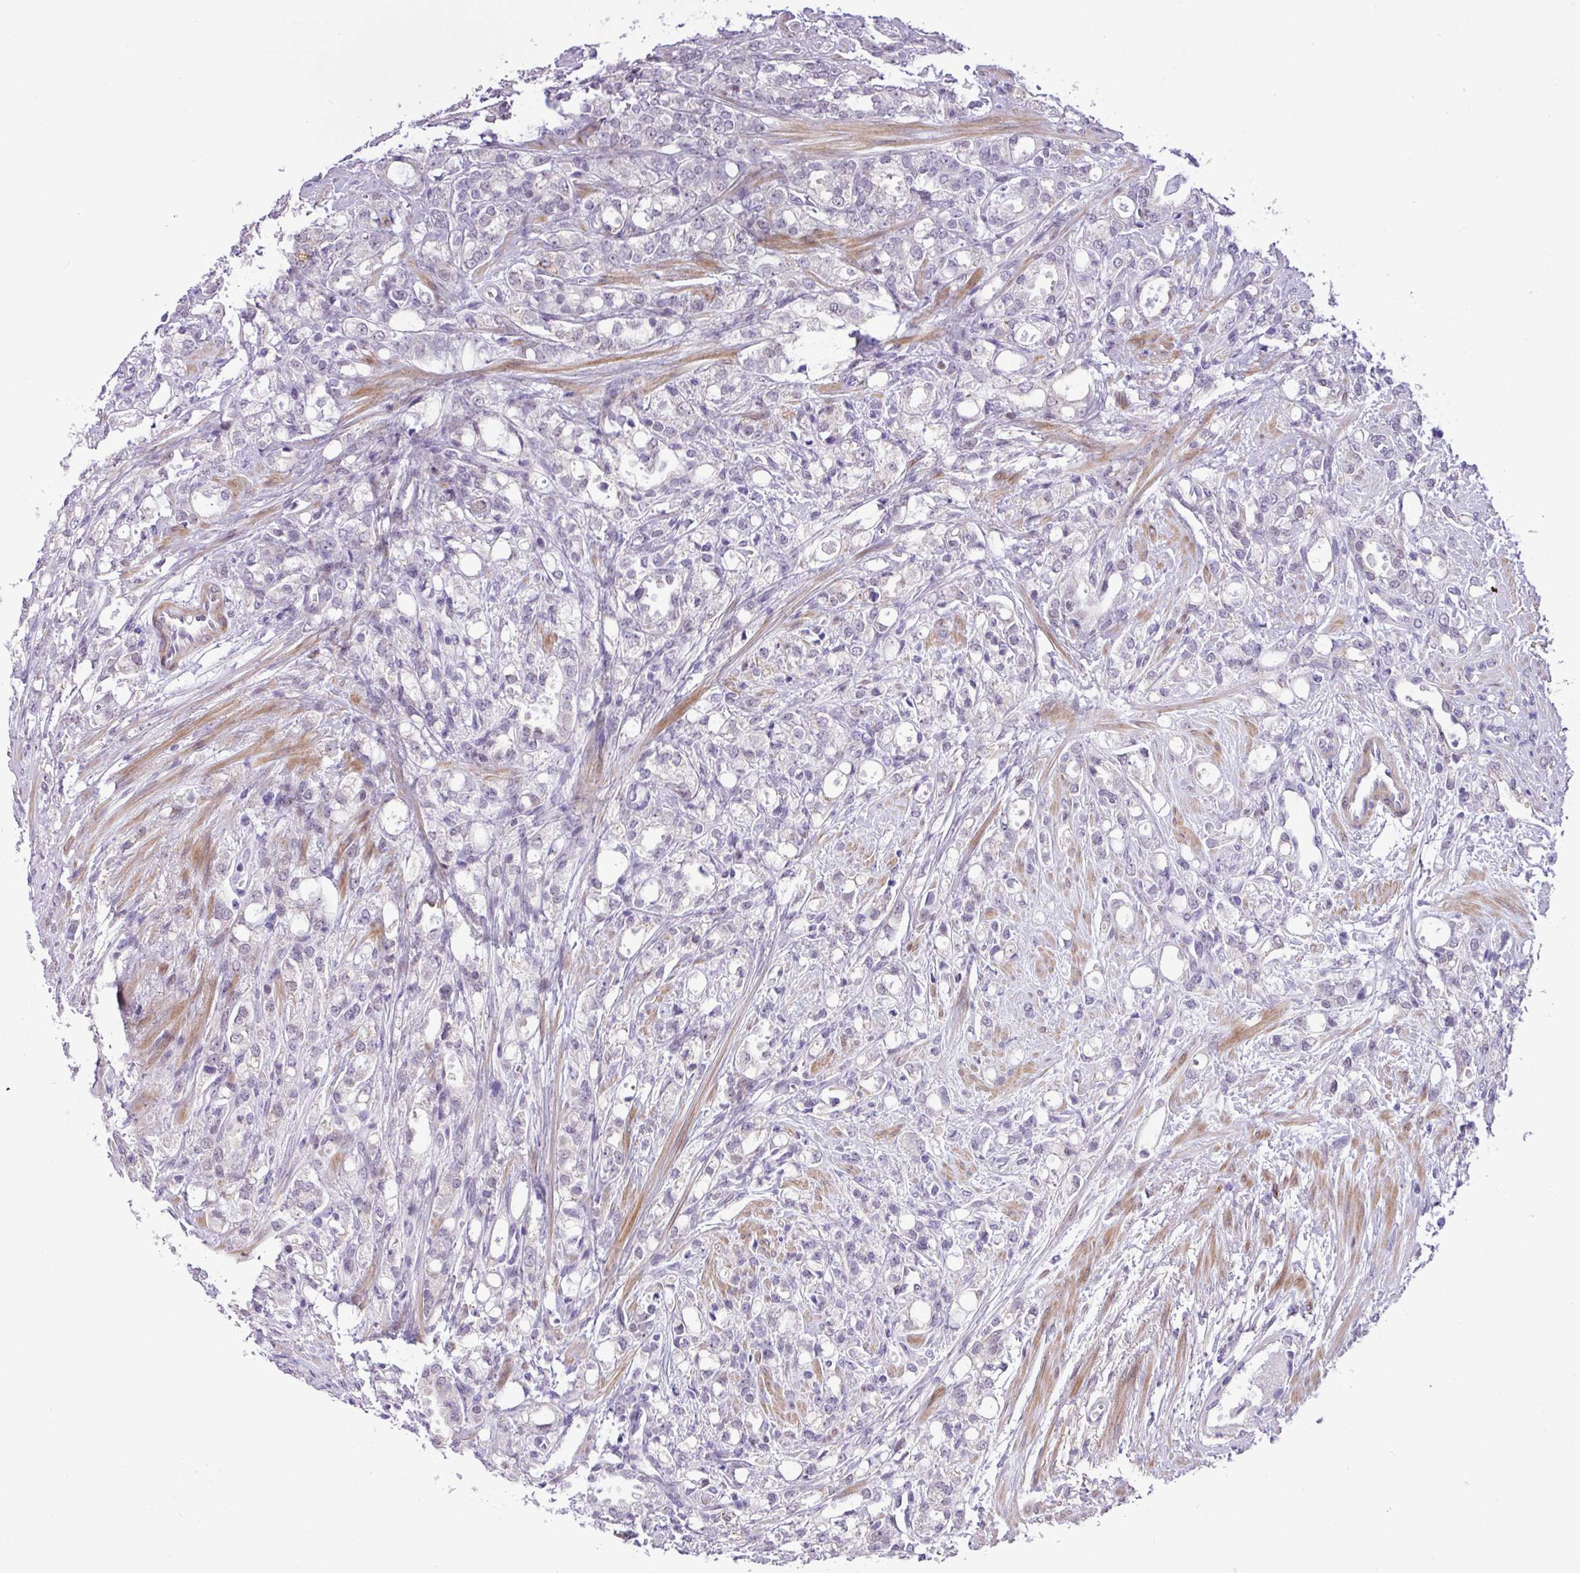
{"staining": {"intensity": "negative", "quantity": "none", "location": "none"}, "tissue": "prostate cancer", "cell_type": "Tumor cells", "image_type": "cancer", "snomed": [{"axis": "morphology", "description": "Adenocarcinoma, High grade"}, {"axis": "topography", "description": "Prostate"}], "caption": "A high-resolution micrograph shows IHC staining of prostate cancer (adenocarcinoma (high-grade)), which reveals no significant staining in tumor cells.", "gene": "YLPM1", "patient": {"sex": "male", "age": 62}}